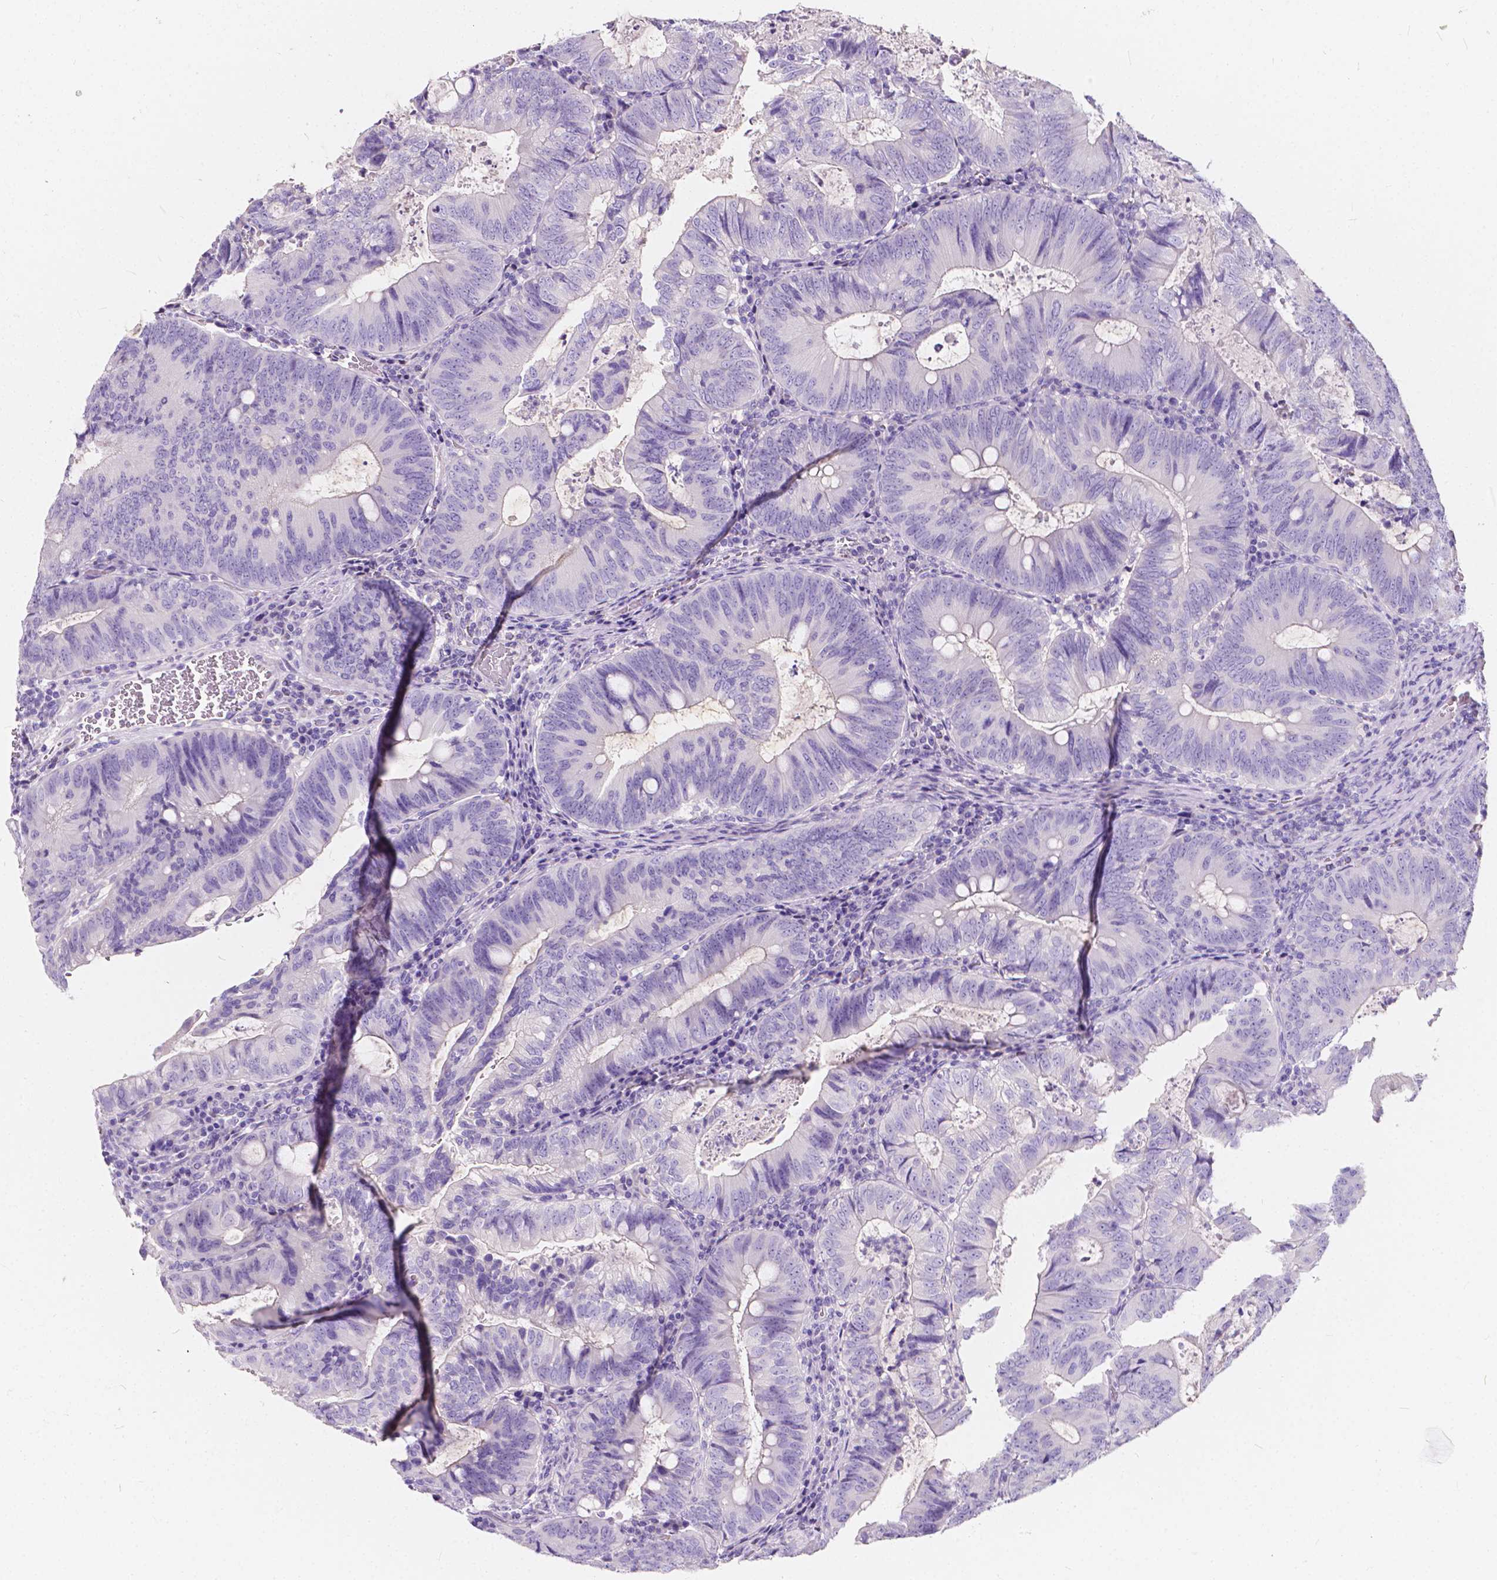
{"staining": {"intensity": "negative", "quantity": "none", "location": "none"}, "tissue": "colorectal cancer", "cell_type": "Tumor cells", "image_type": "cancer", "snomed": [{"axis": "morphology", "description": "Adenocarcinoma, NOS"}, {"axis": "topography", "description": "Colon"}], "caption": "Immunohistochemistry of adenocarcinoma (colorectal) shows no staining in tumor cells.", "gene": "CLSTN2", "patient": {"sex": "male", "age": 67}}